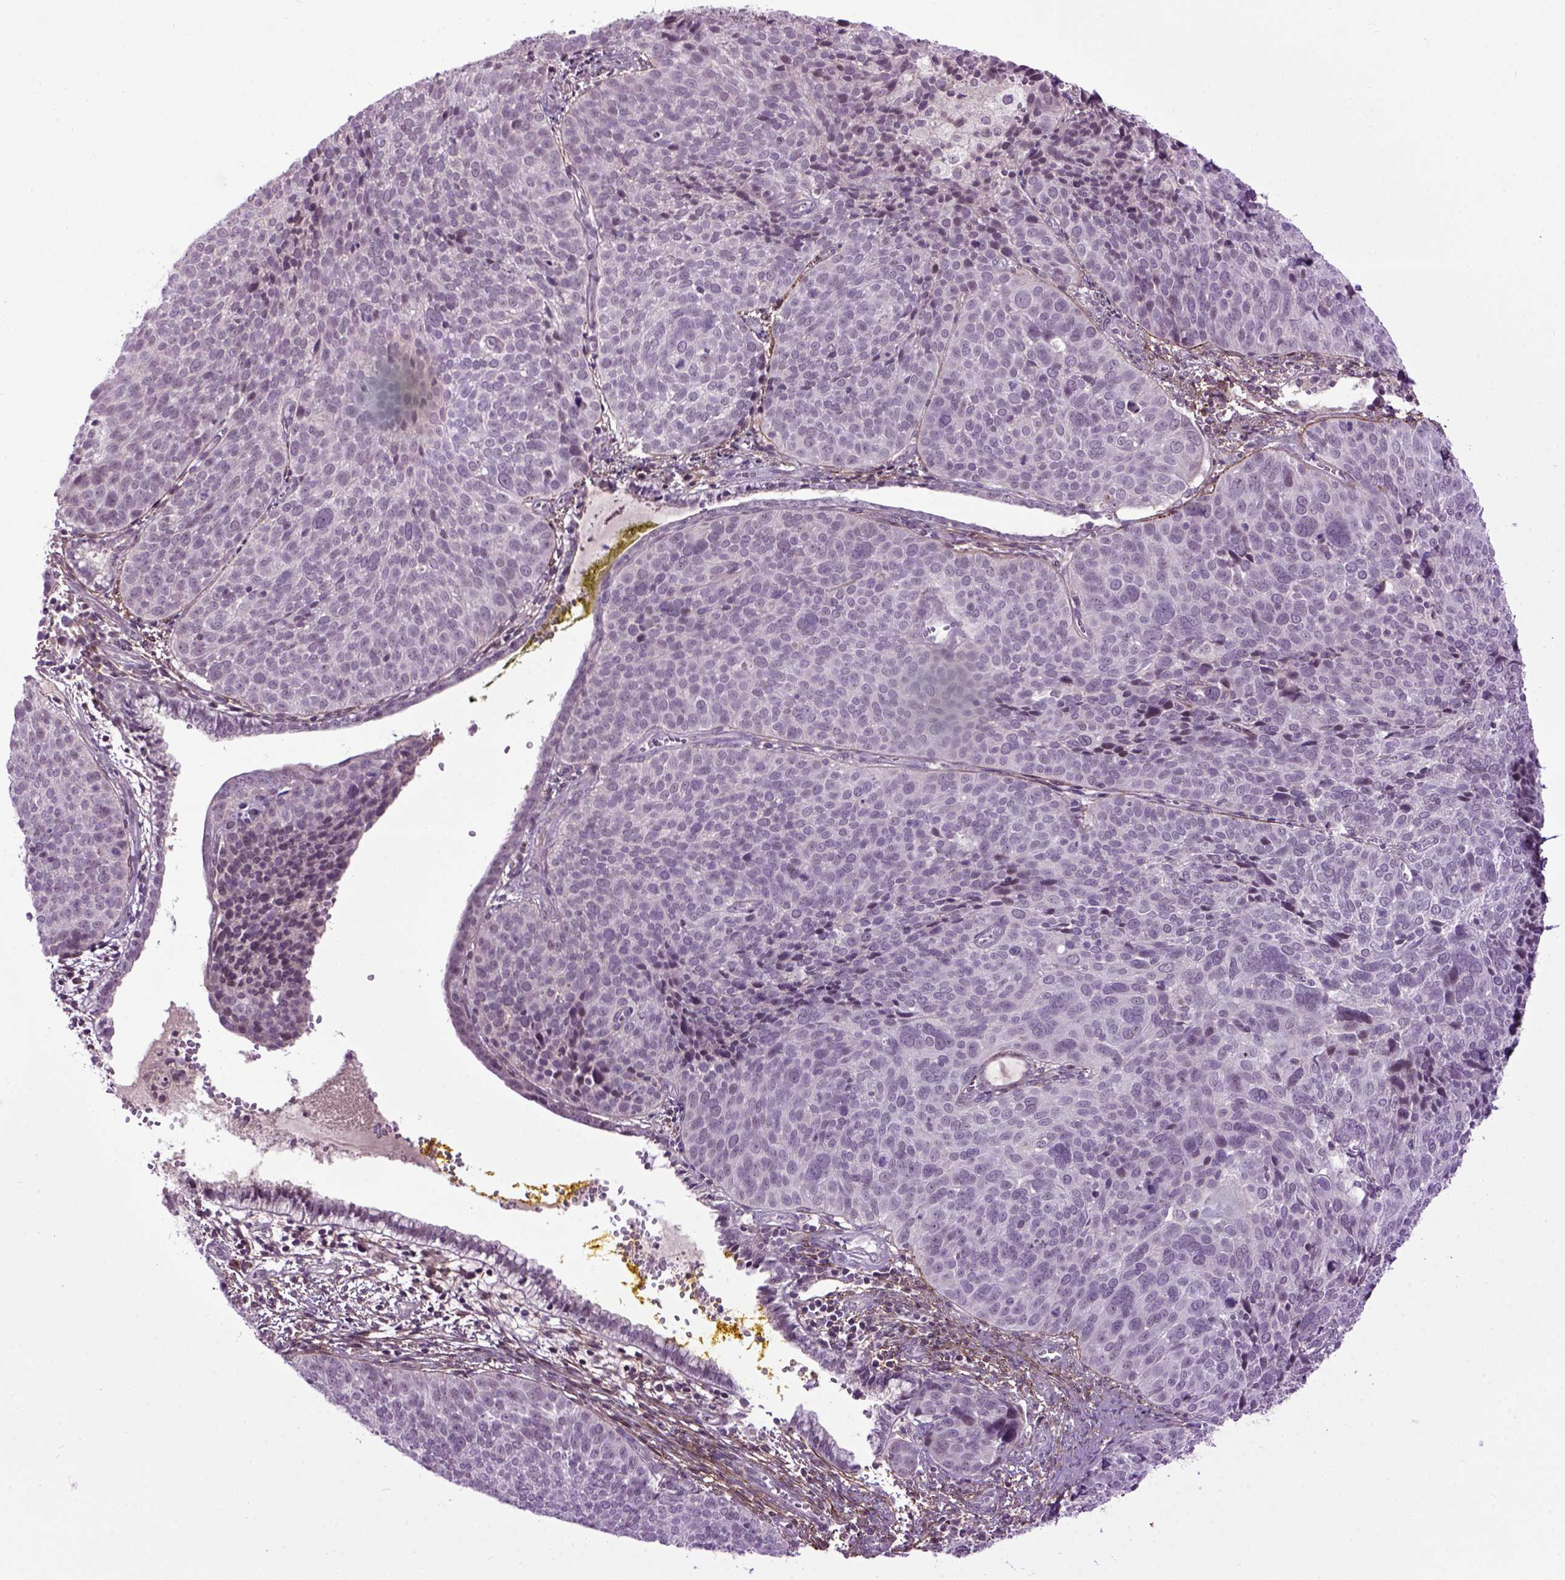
{"staining": {"intensity": "negative", "quantity": "none", "location": "none"}, "tissue": "cervical cancer", "cell_type": "Tumor cells", "image_type": "cancer", "snomed": [{"axis": "morphology", "description": "Squamous cell carcinoma, NOS"}, {"axis": "topography", "description": "Cervix"}], "caption": "High magnification brightfield microscopy of cervical cancer stained with DAB (3,3'-diaminobenzidine) (brown) and counterstained with hematoxylin (blue): tumor cells show no significant expression.", "gene": "EMILIN3", "patient": {"sex": "female", "age": 39}}